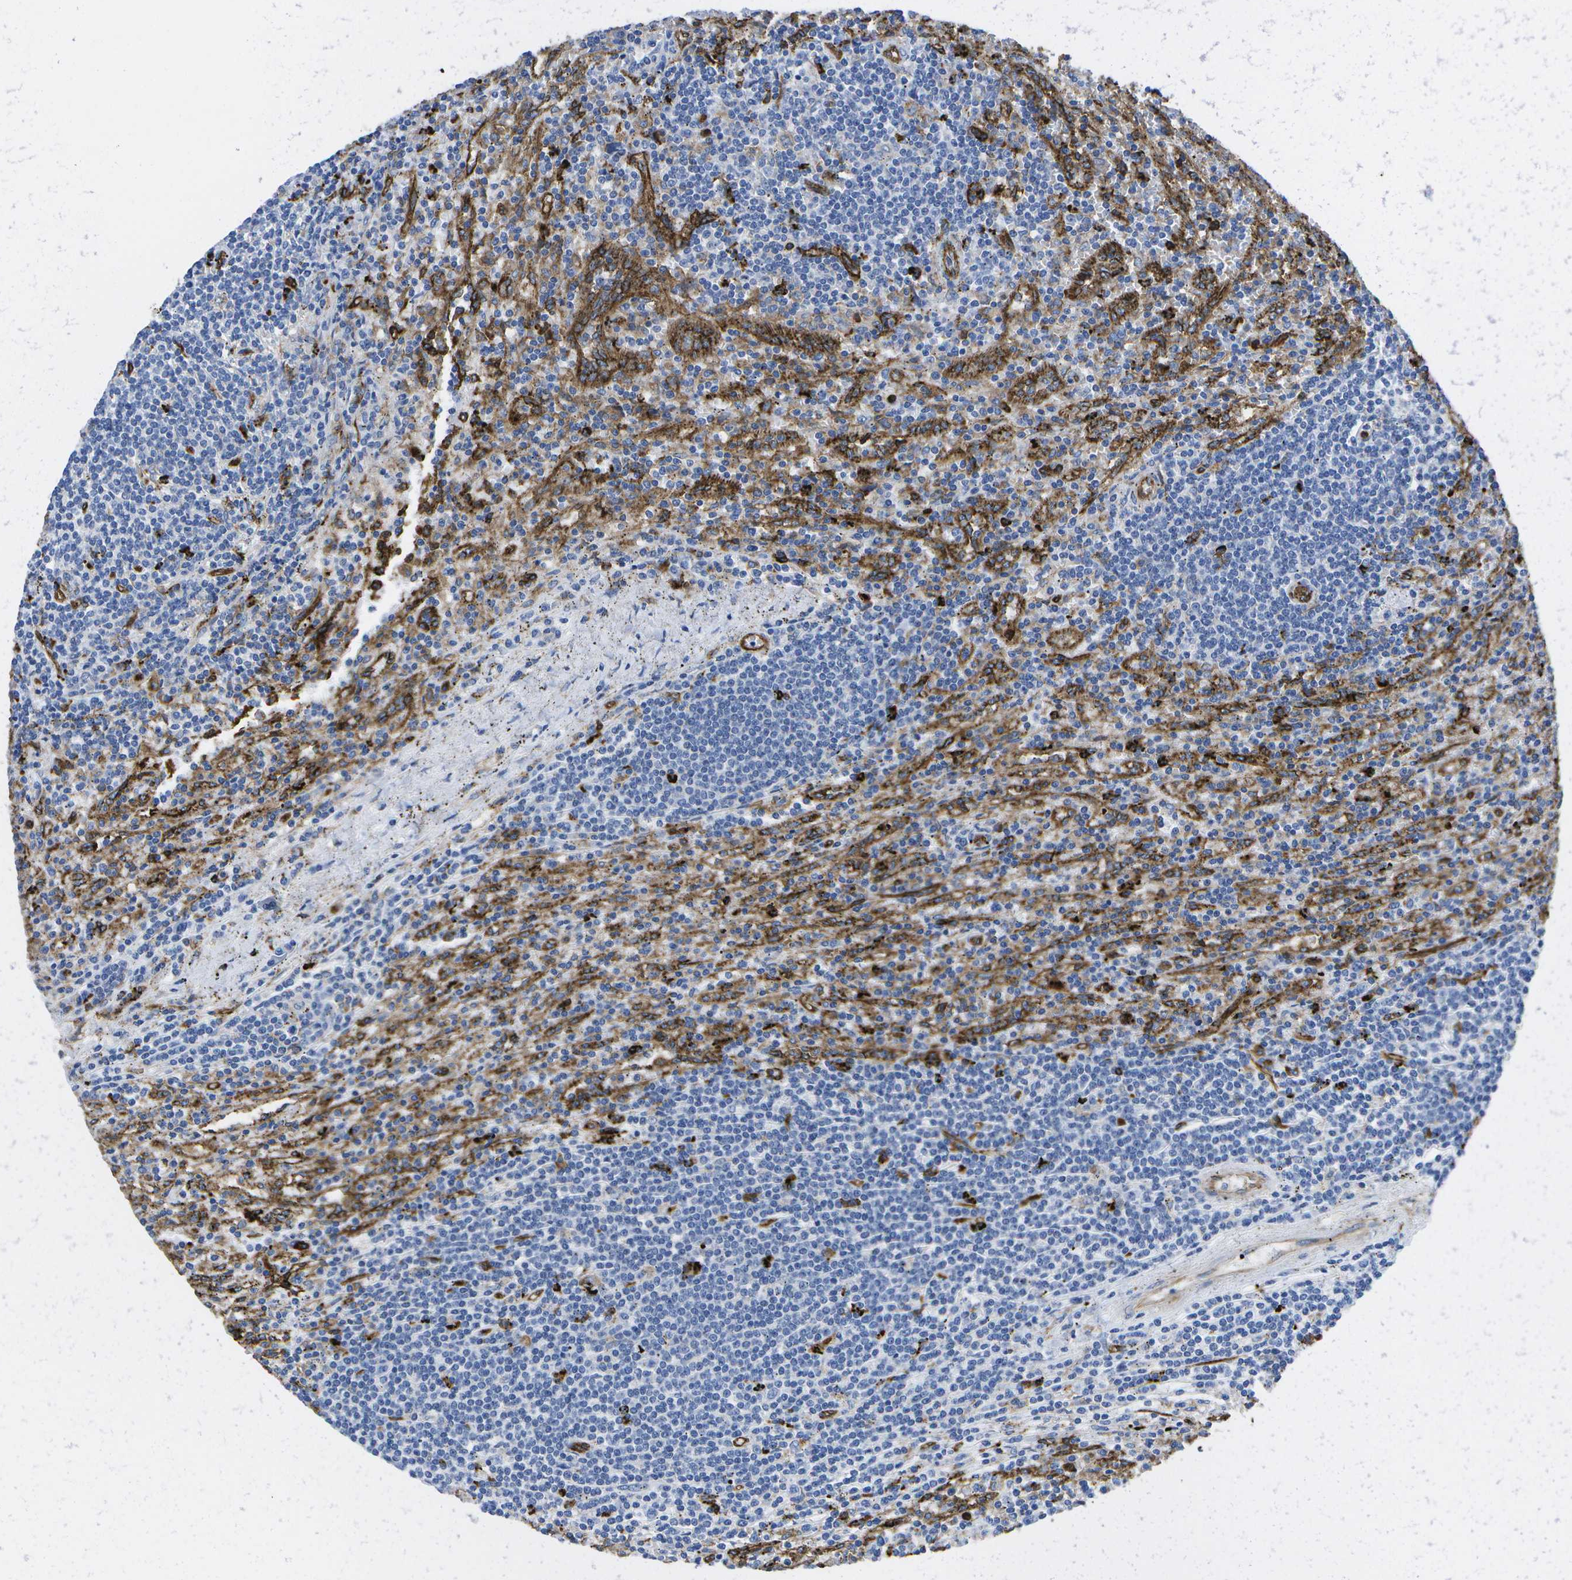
{"staining": {"intensity": "negative", "quantity": "none", "location": "none"}, "tissue": "lymphoma", "cell_type": "Tumor cells", "image_type": "cancer", "snomed": [{"axis": "morphology", "description": "Malignant lymphoma, non-Hodgkin's type, Low grade"}, {"axis": "topography", "description": "Spleen"}], "caption": "Low-grade malignant lymphoma, non-Hodgkin's type was stained to show a protein in brown. There is no significant expression in tumor cells. (Brightfield microscopy of DAB (3,3'-diaminobenzidine) immunohistochemistry at high magnification).", "gene": "DYSF", "patient": {"sex": "male", "age": 76}}